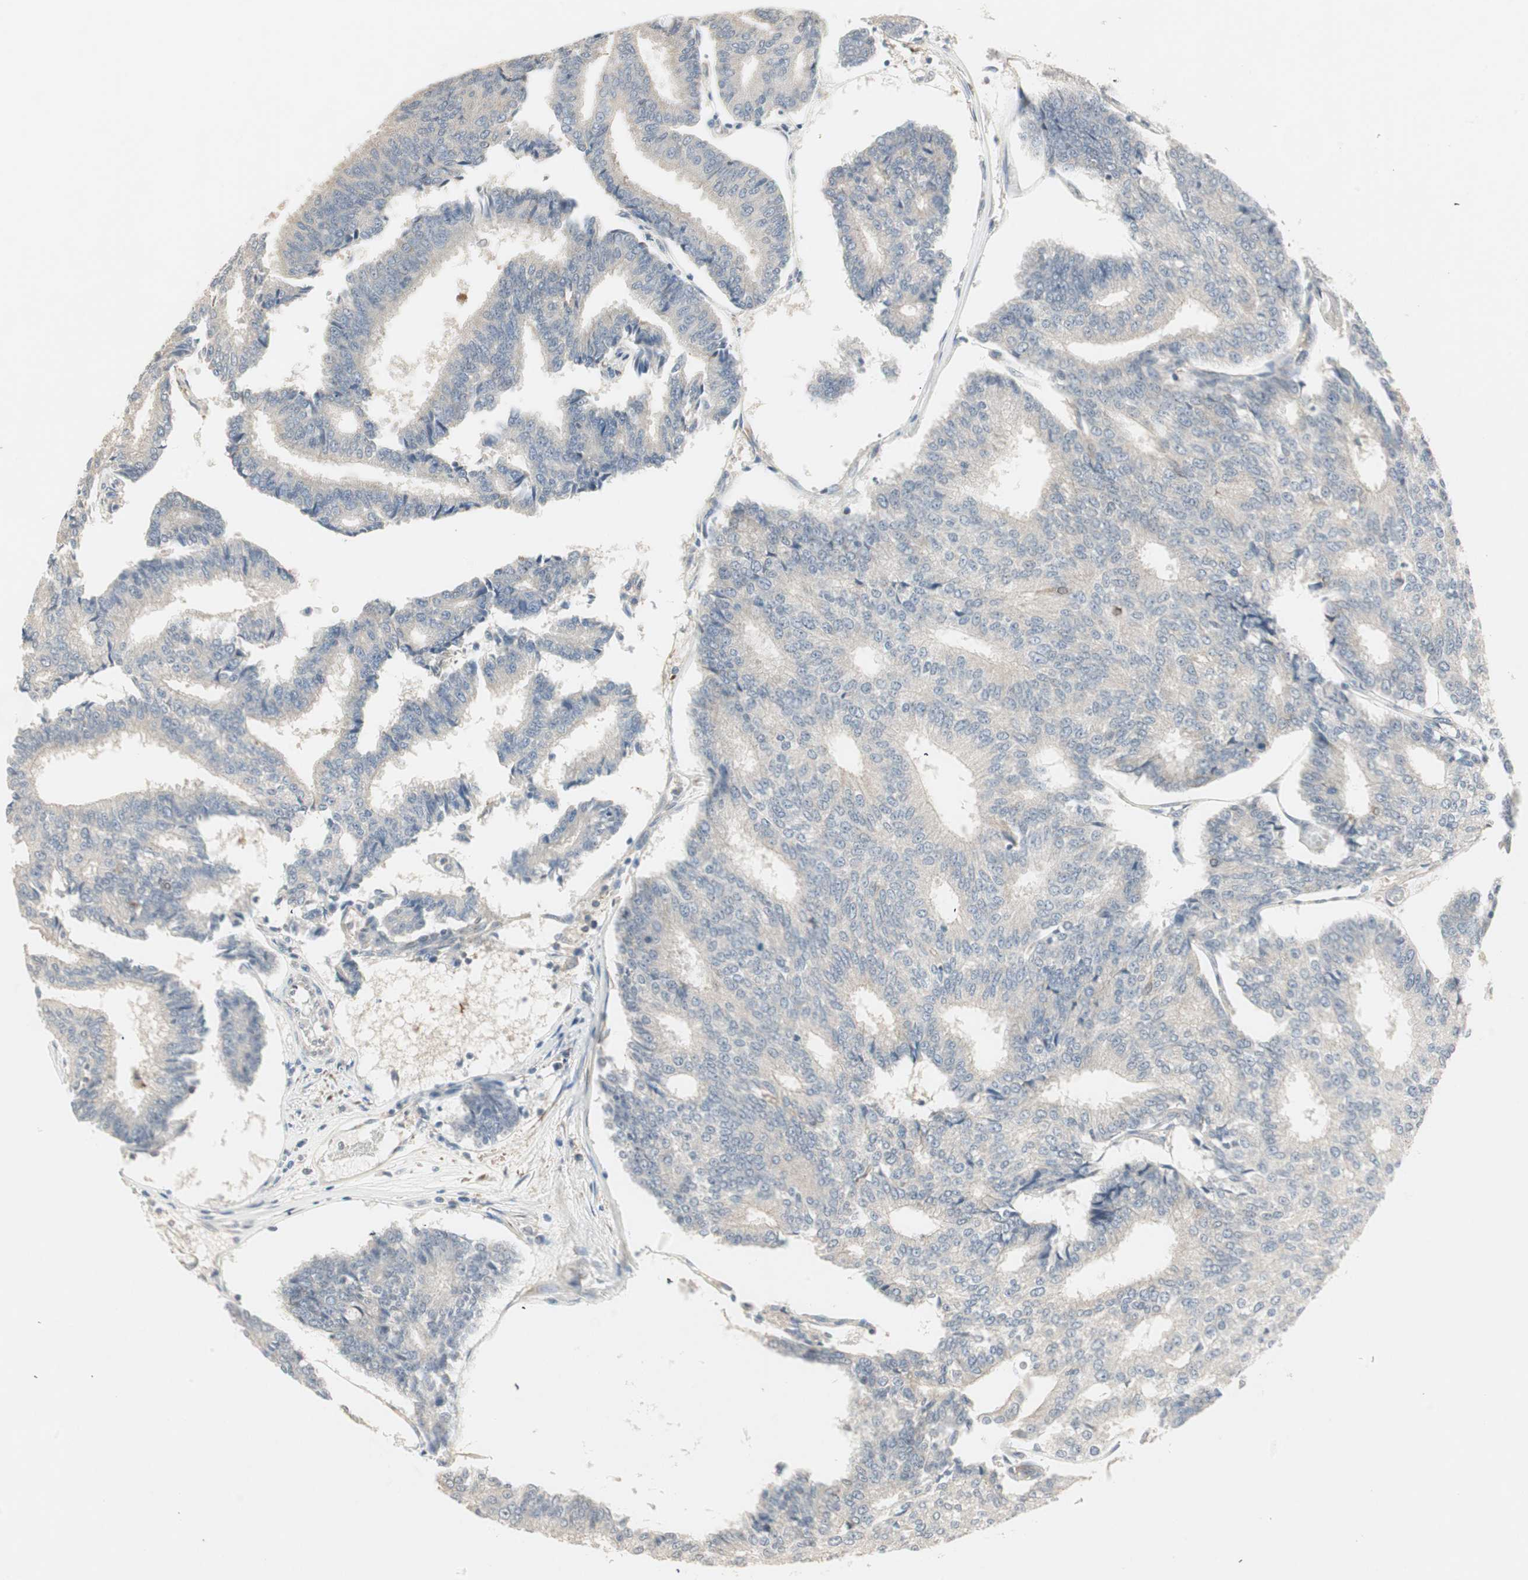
{"staining": {"intensity": "negative", "quantity": "none", "location": "none"}, "tissue": "prostate cancer", "cell_type": "Tumor cells", "image_type": "cancer", "snomed": [{"axis": "morphology", "description": "Adenocarcinoma, High grade"}, {"axis": "topography", "description": "Prostate"}], "caption": "The image demonstrates no significant positivity in tumor cells of prostate cancer (high-grade adenocarcinoma). (DAB (3,3'-diaminobenzidine) IHC with hematoxylin counter stain).", "gene": "ZFP36", "patient": {"sex": "male", "age": 55}}